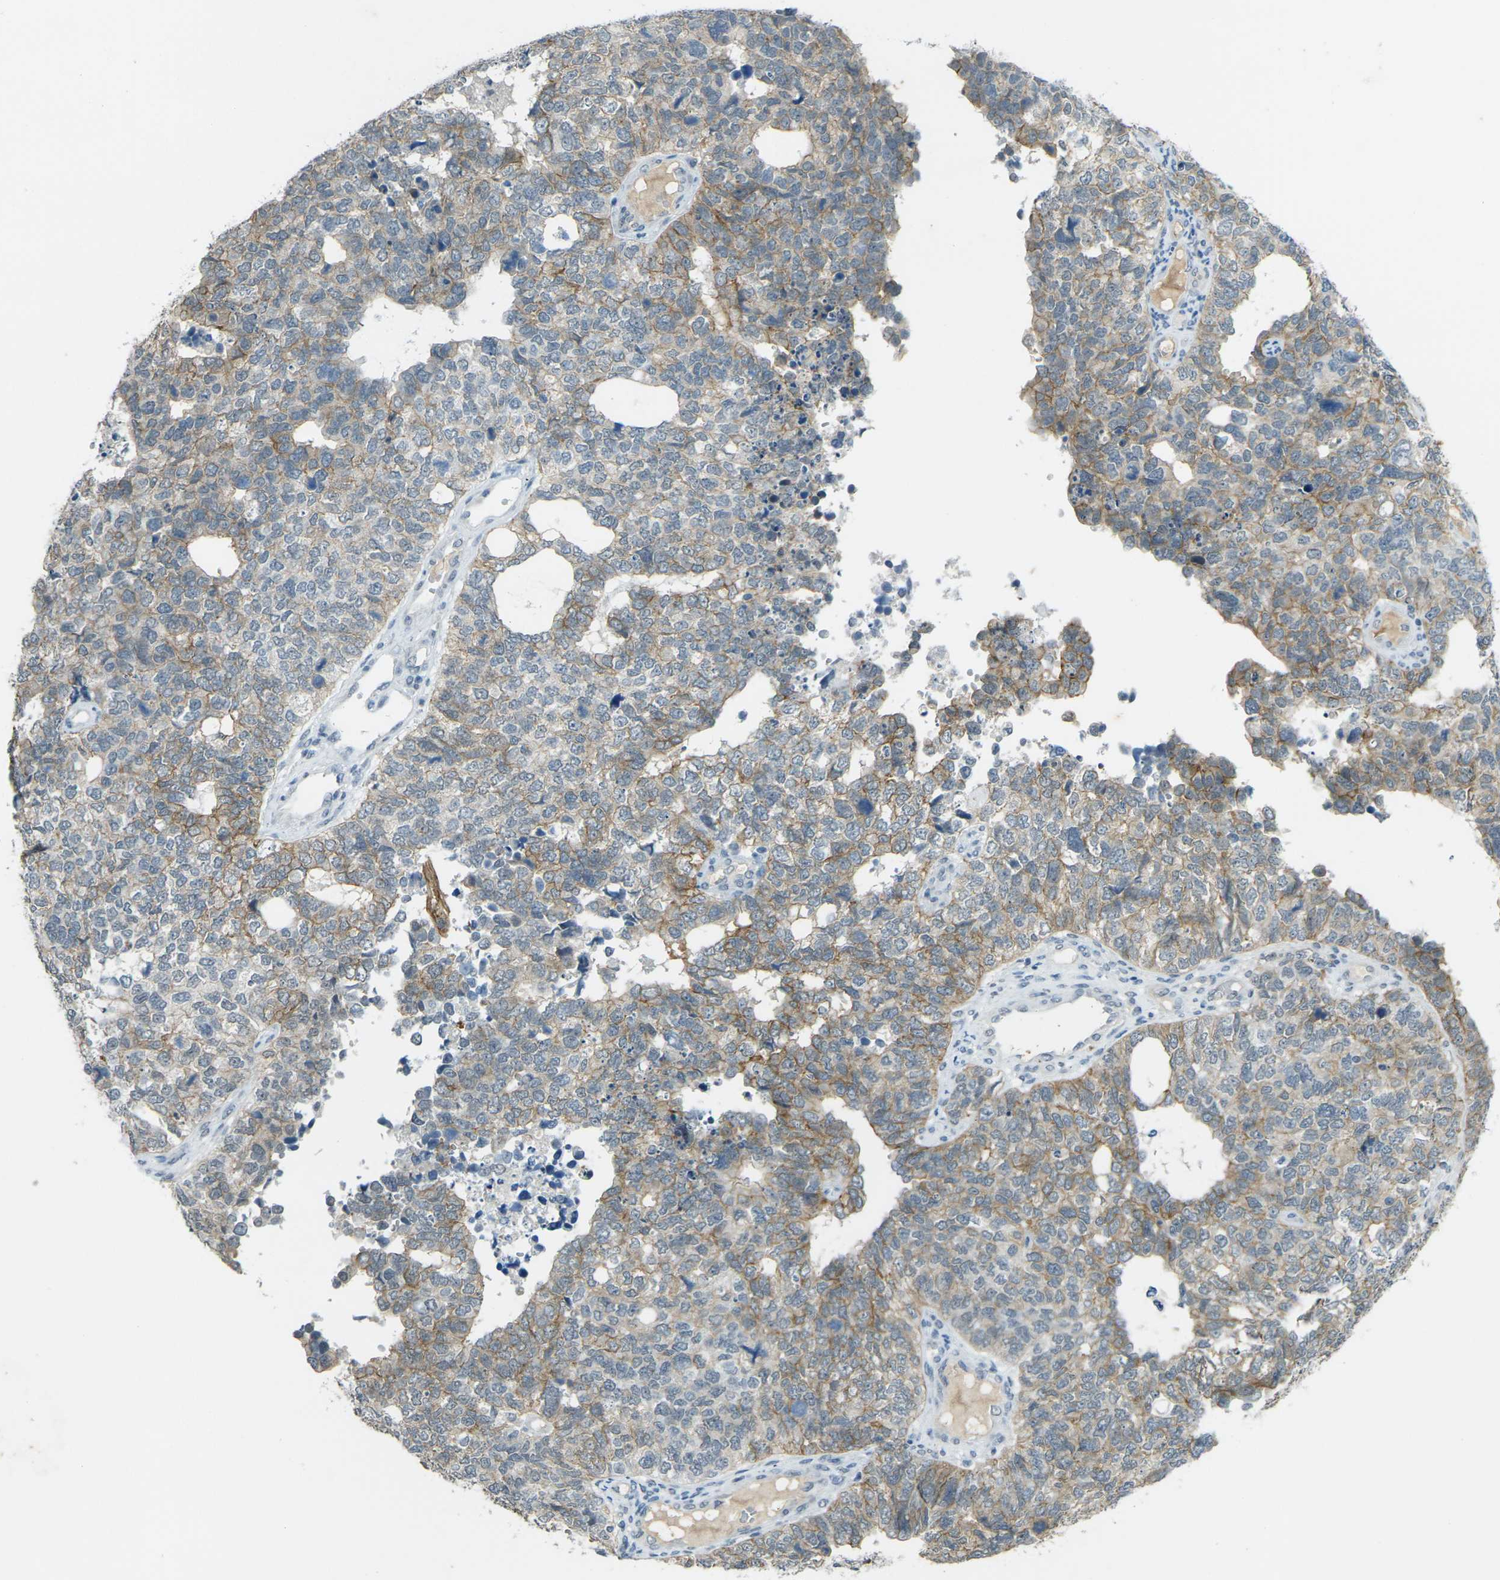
{"staining": {"intensity": "moderate", "quantity": "<25%", "location": "cytoplasmic/membranous"}, "tissue": "cervical cancer", "cell_type": "Tumor cells", "image_type": "cancer", "snomed": [{"axis": "morphology", "description": "Squamous cell carcinoma, NOS"}, {"axis": "topography", "description": "Cervix"}], "caption": "A low amount of moderate cytoplasmic/membranous expression is present in about <25% of tumor cells in cervical squamous cell carcinoma tissue.", "gene": "SPTBN2", "patient": {"sex": "female", "age": 63}}